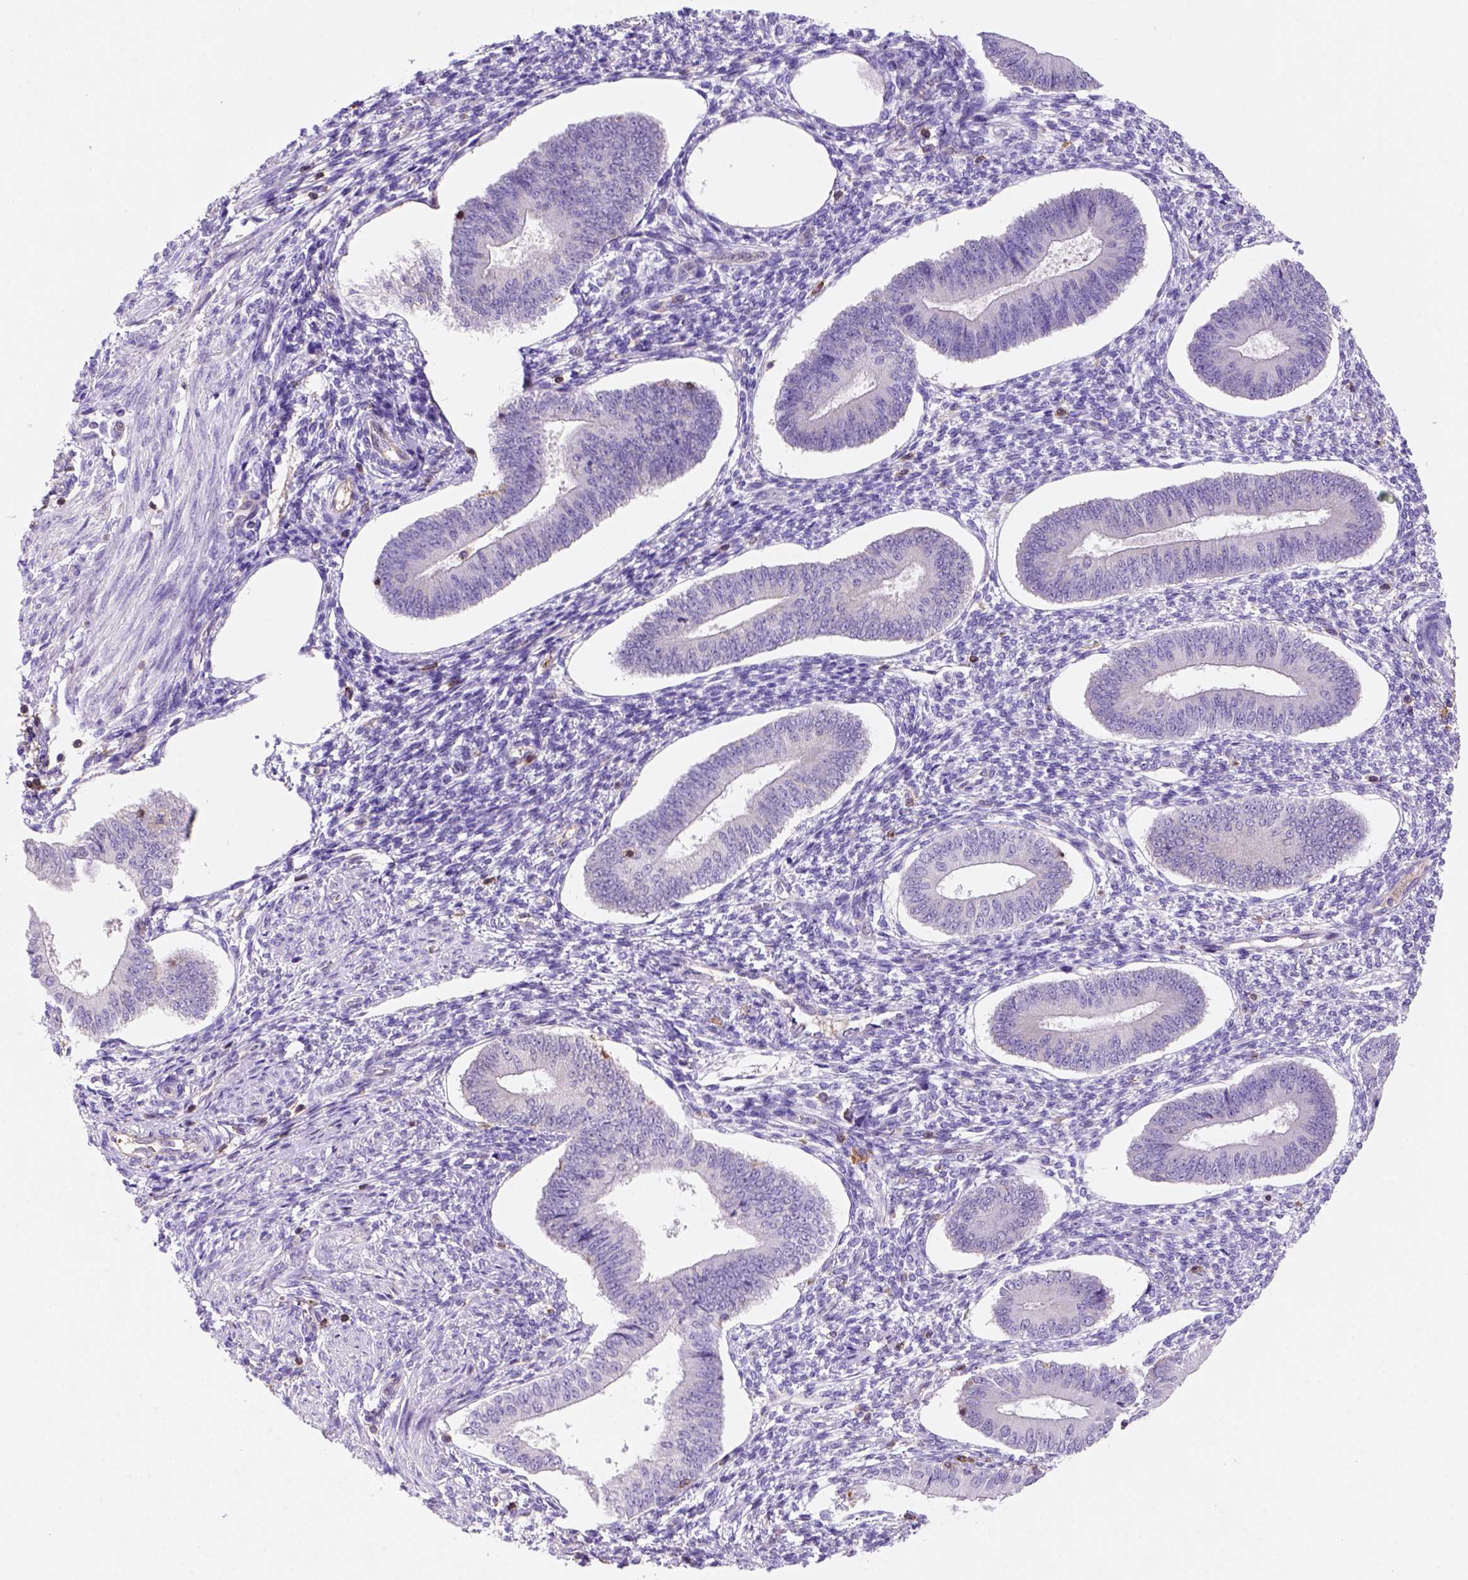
{"staining": {"intensity": "negative", "quantity": "none", "location": "none"}, "tissue": "endometrium", "cell_type": "Cells in endometrial stroma", "image_type": "normal", "snomed": [{"axis": "morphology", "description": "Normal tissue, NOS"}, {"axis": "topography", "description": "Endometrium"}], "caption": "Endometrium stained for a protein using IHC displays no positivity cells in endometrial stroma.", "gene": "INPP5D", "patient": {"sex": "female", "age": 42}}